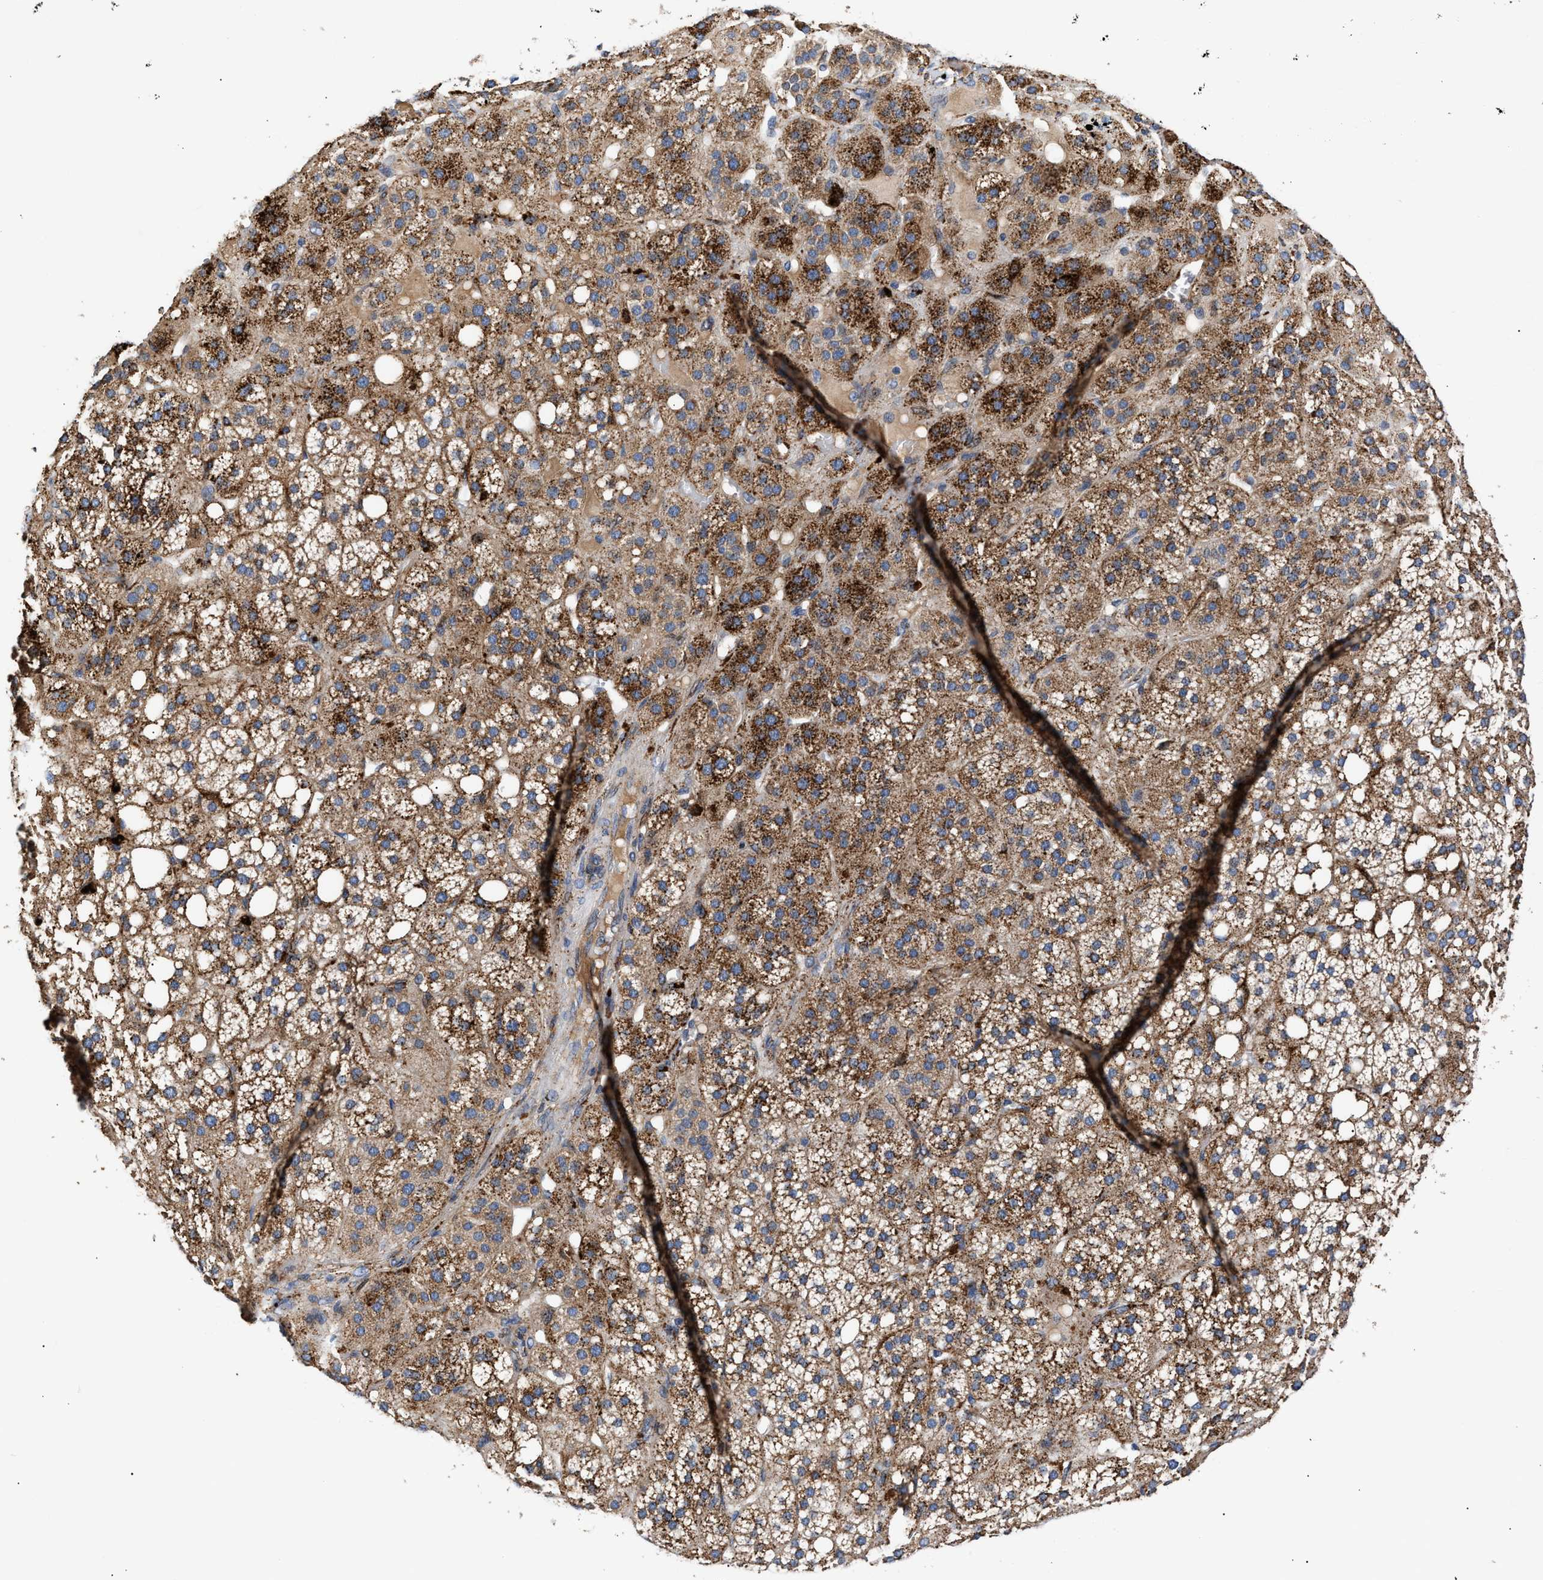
{"staining": {"intensity": "strong", "quantity": ">75%", "location": "cytoplasmic/membranous"}, "tissue": "adrenal gland", "cell_type": "Glandular cells", "image_type": "normal", "snomed": [{"axis": "morphology", "description": "Normal tissue, NOS"}, {"axis": "topography", "description": "Adrenal gland"}], "caption": "Approximately >75% of glandular cells in benign human adrenal gland display strong cytoplasmic/membranous protein expression as visualized by brown immunohistochemical staining.", "gene": "CCDC146", "patient": {"sex": "female", "age": 59}}